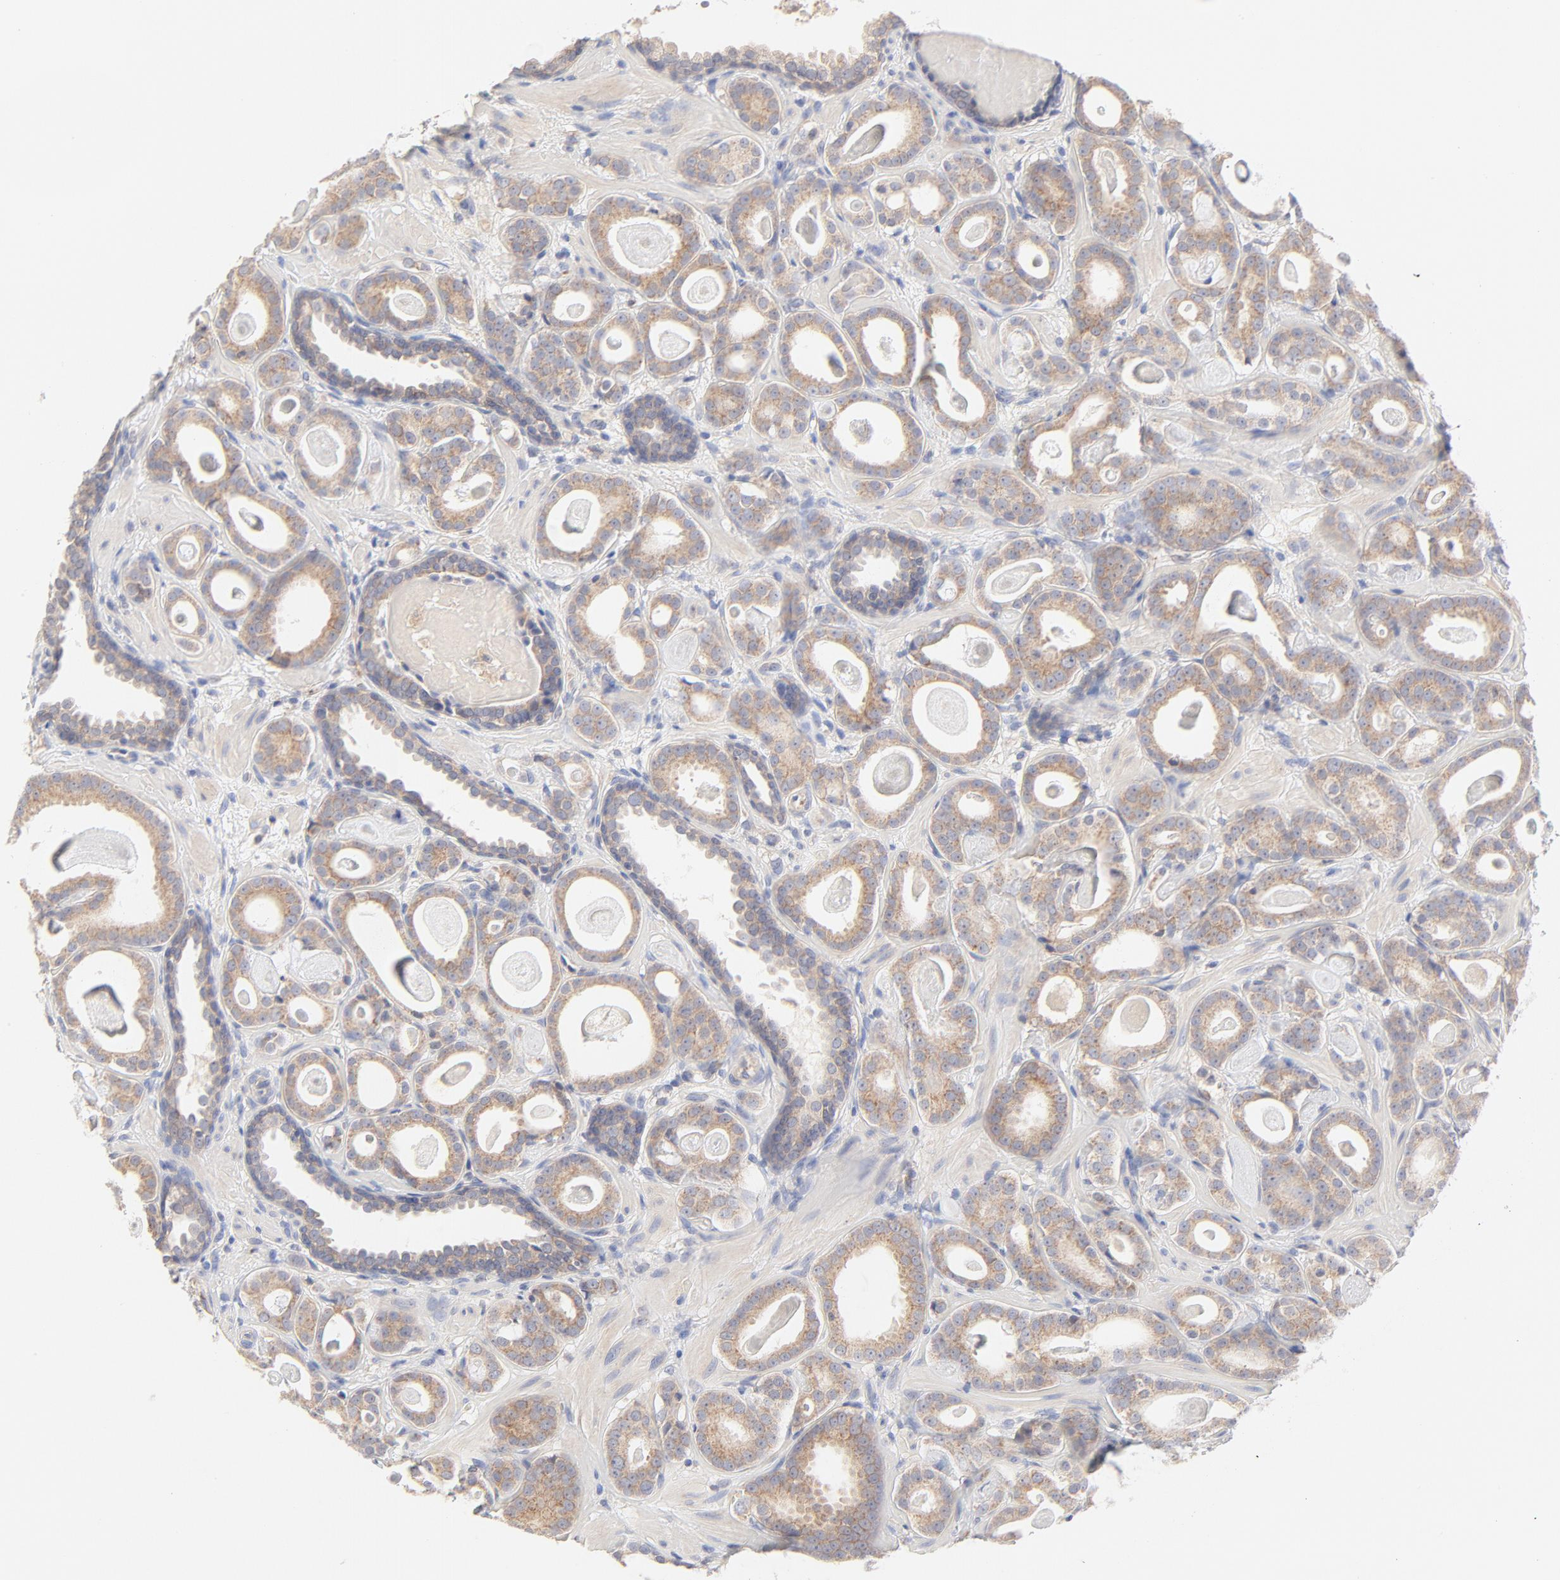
{"staining": {"intensity": "moderate", "quantity": ">75%", "location": "cytoplasmic/membranous"}, "tissue": "prostate cancer", "cell_type": "Tumor cells", "image_type": "cancer", "snomed": [{"axis": "morphology", "description": "Adenocarcinoma, Low grade"}, {"axis": "topography", "description": "Prostate"}], "caption": "Human prostate cancer (adenocarcinoma (low-grade)) stained with a protein marker displays moderate staining in tumor cells.", "gene": "MTERF2", "patient": {"sex": "male", "age": 57}}